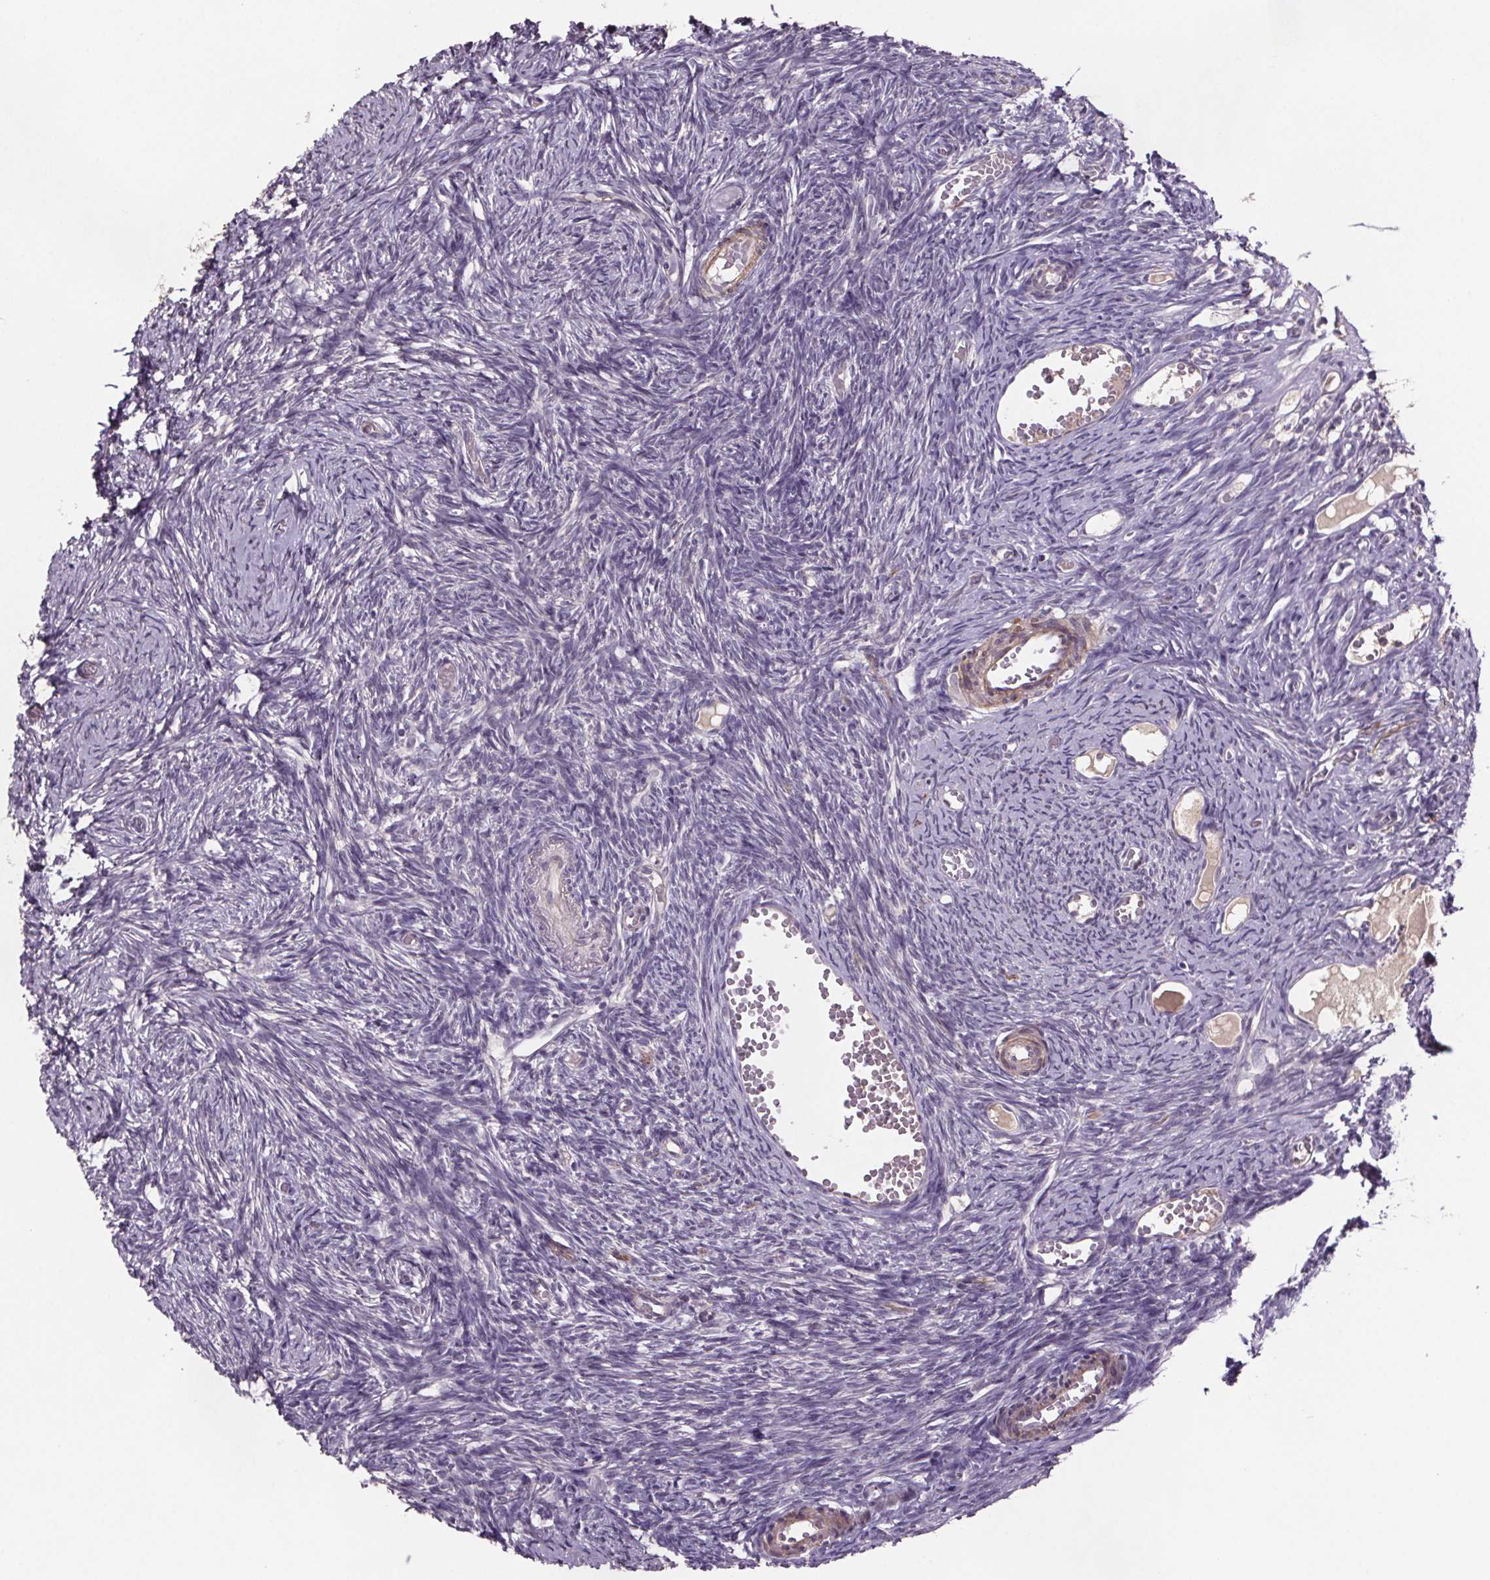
{"staining": {"intensity": "negative", "quantity": "none", "location": "none"}, "tissue": "ovary", "cell_type": "Ovarian stroma cells", "image_type": "normal", "snomed": [{"axis": "morphology", "description": "Normal tissue, NOS"}, {"axis": "topography", "description": "Ovary"}], "caption": "Immunohistochemical staining of normal ovary displays no significant expression in ovarian stroma cells.", "gene": "CLN3", "patient": {"sex": "female", "age": 39}}